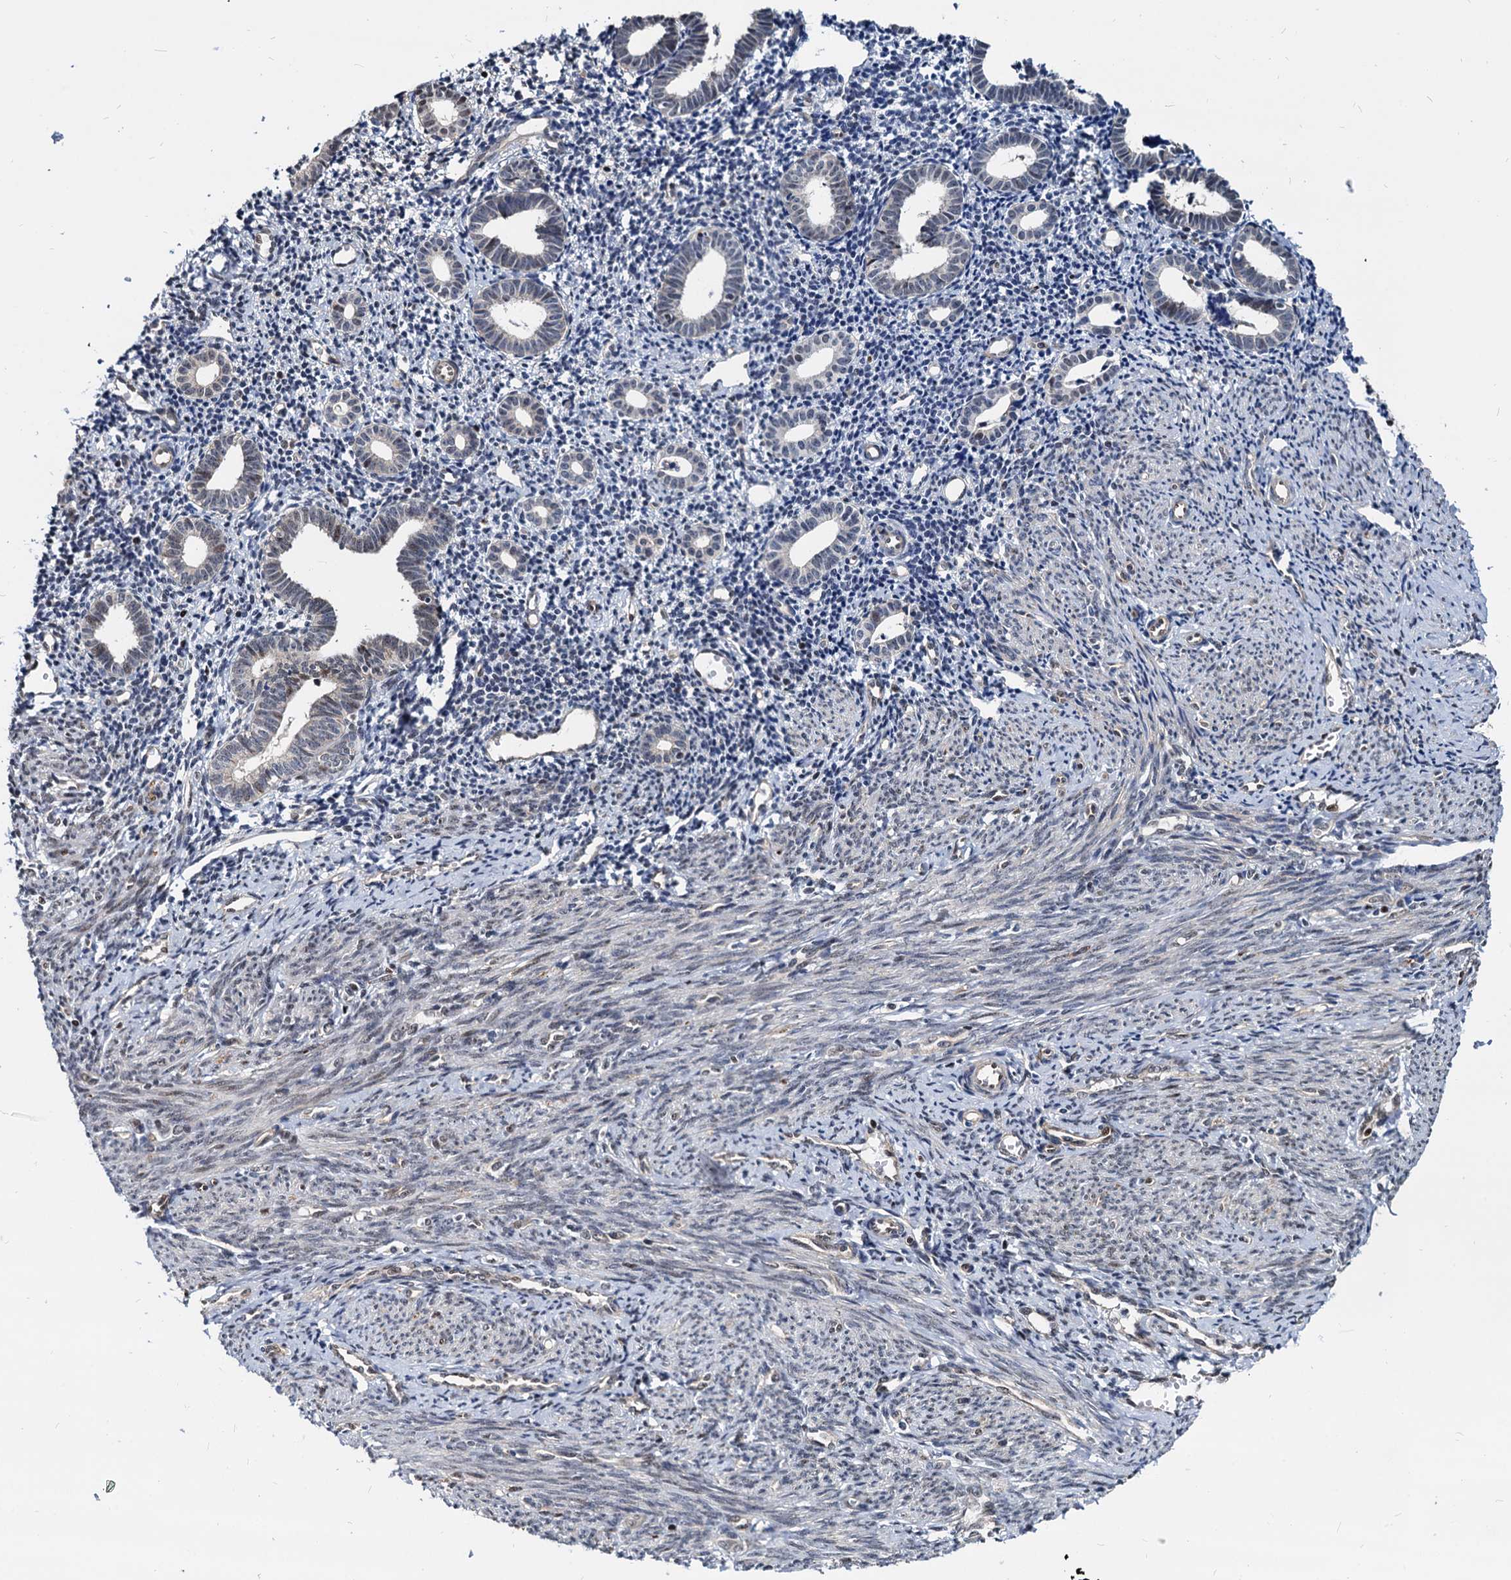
{"staining": {"intensity": "moderate", "quantity": "<25%", "location": "nuclear"}, "tissue": "endometrium", "cell_type": "Cells in endometrial stroma", "image_type": "normal", "snomed": [{"axis": "morphology", "description": "Normal tissue, NOS"}, {"axis": "topography", "description": "Endometrium"}], "caption": "Approximately <25% of cells in endometrial stroma in unremarkable endometrium exhibit moderate nuclear protein staining as visualized by brown immunohistochemical staining.", "gene": "UBLCP1", "patient": {"sex": "female", "age": 56}}